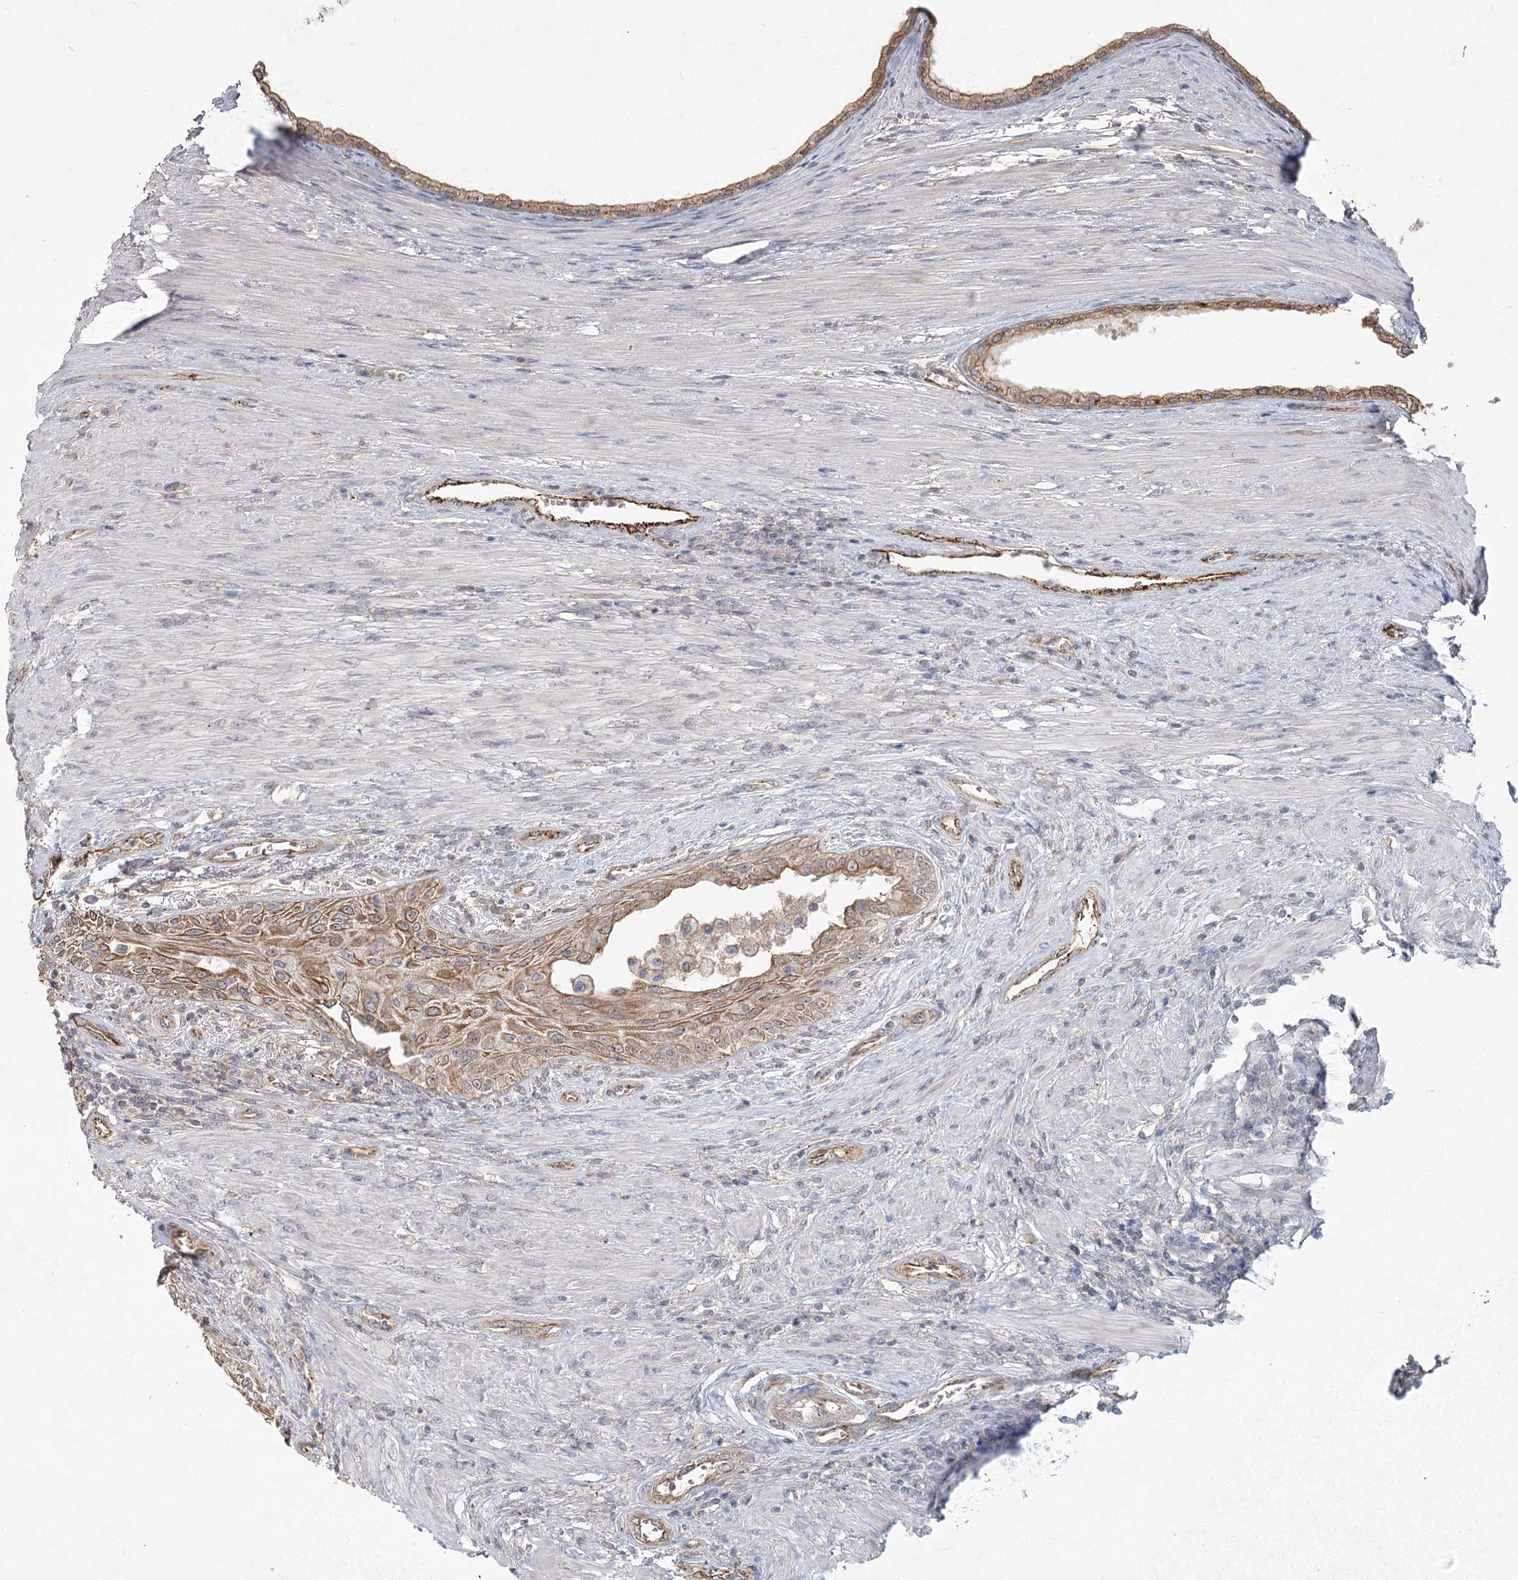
{"staining": {"intensity": "moderate", "quantity": ">75%", "location": "cytoplasmic/membranous"}, "tissue": "prostate cancer", "cell_type": "Tumor cells", "image_type": "cancer", "snomed": [{"axis": "morphology", "description": "Normal tissue, NOS"}, {"axis": "morphology", "description": "Adenocarcinoma, Low grade"}, {"axis": "topography", "description": "Prostate"}, {"axis": "topography", "description": "Peripheral nerve tissue"}], "caption": "Moderate cytoplasmic/membranous expression is present in approximately >75% of tumor cells in adenocarcinoma (low-grade) (prostate). (Brightfield microscopy of DAB IHC at high magnification).", "gene": "KBTBD4", "patient": {"sex": "male", "age": 71}}